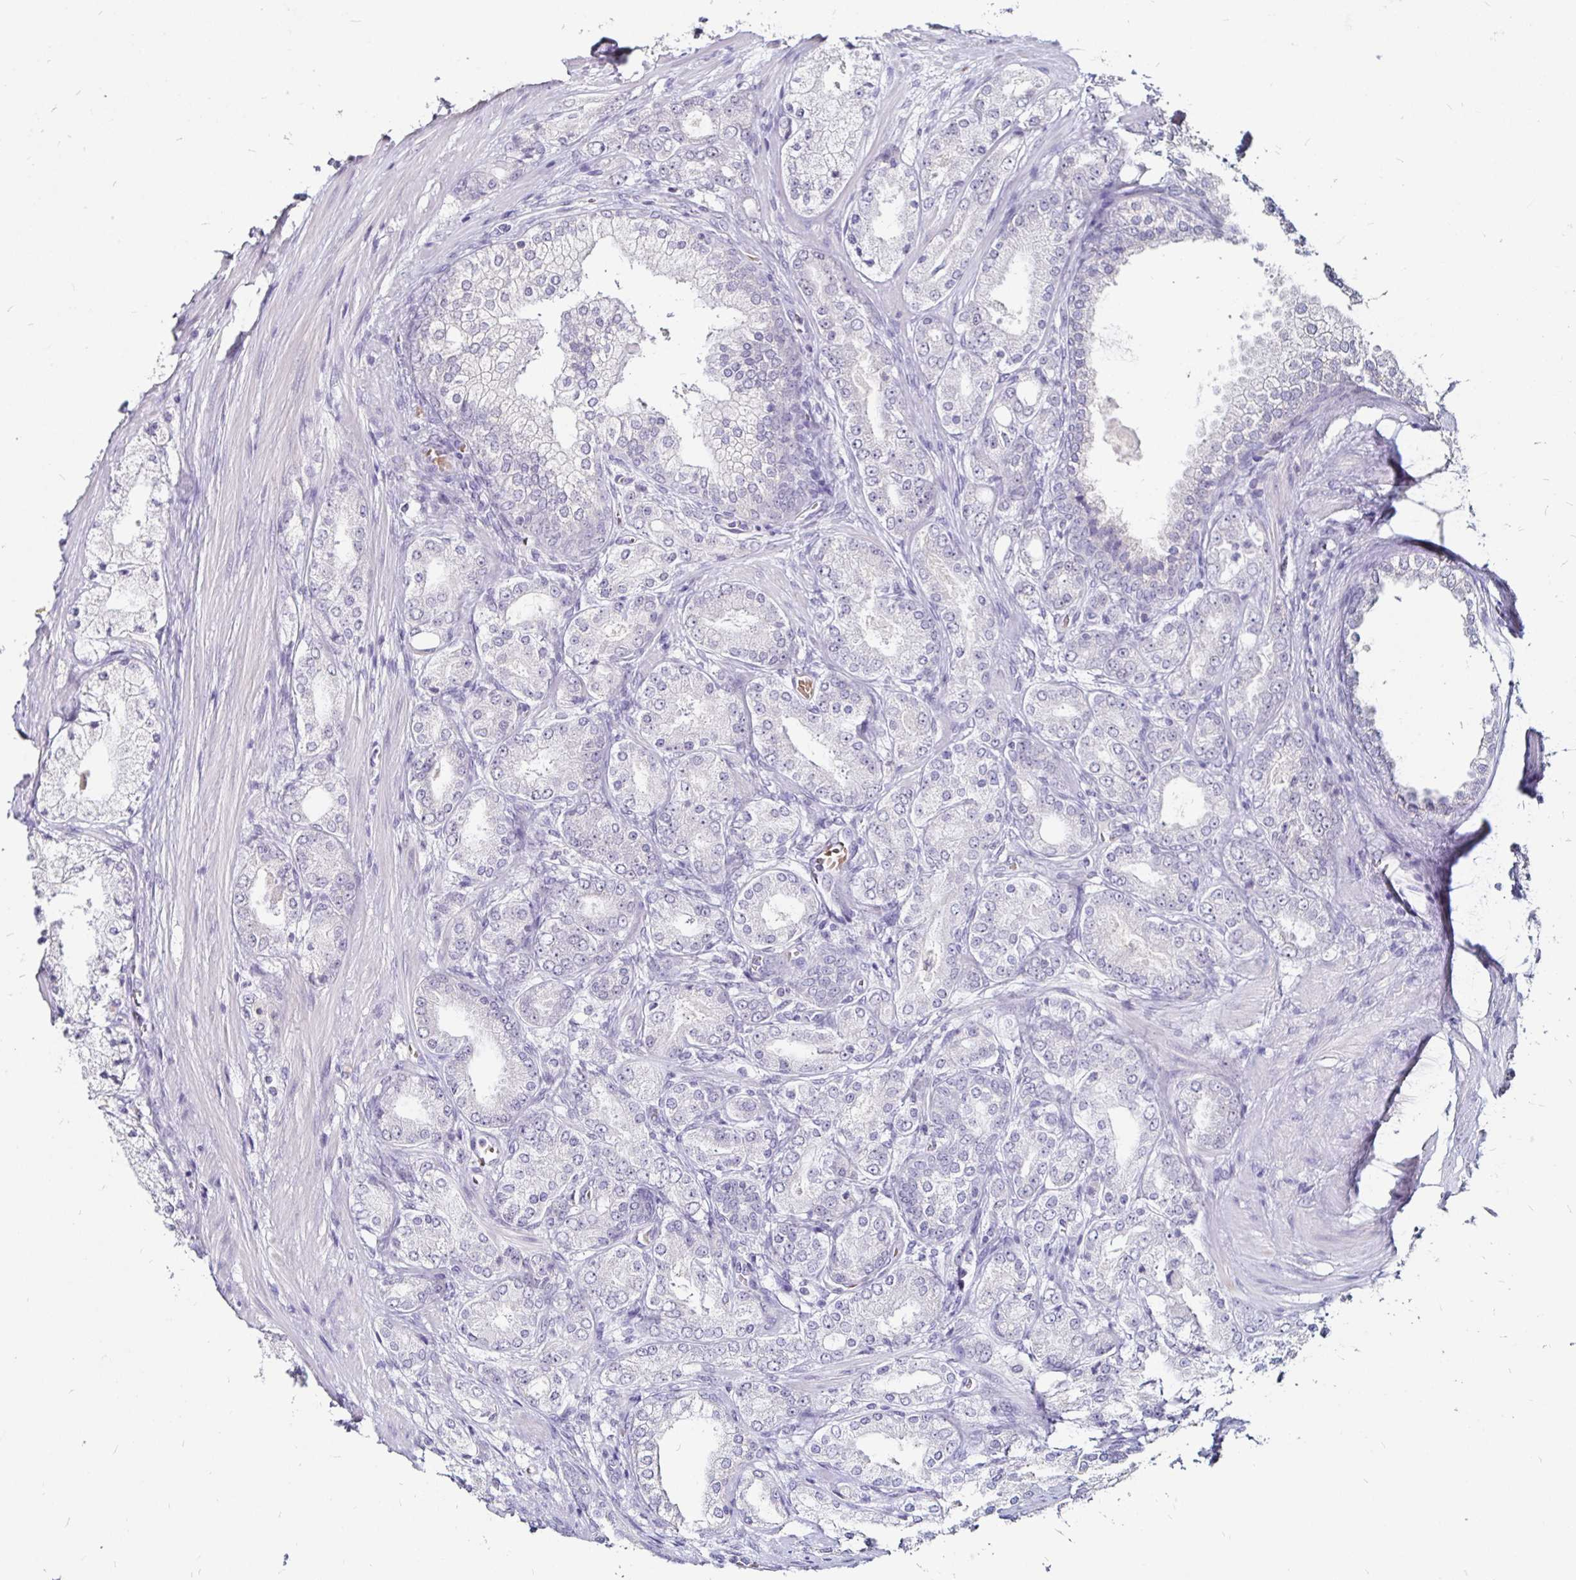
{"staining": {"intensity": "negative", "quantity": "none", "location": "none"}, "tissue": "prostate cancer", "cell_type": "Tumor cells", "image_type": "cancer", "snomed": [{"axis": "morphology", "description": "Adenocarcinoma, High grade"}, {"axis": "topography", "description": "Prostate"}], "caption": "DAB immunohistochemical staining of prostate high-grade adenocarcinoma shows no significant expression in tumor cells. The staining is performed using DAB (3,3'-diaminobenzidine) brown chromogen with nuclei counter-stained in using hematoxylin.", "gene": "FAIM2", "patient": {"sex": "male", "age": 63}}